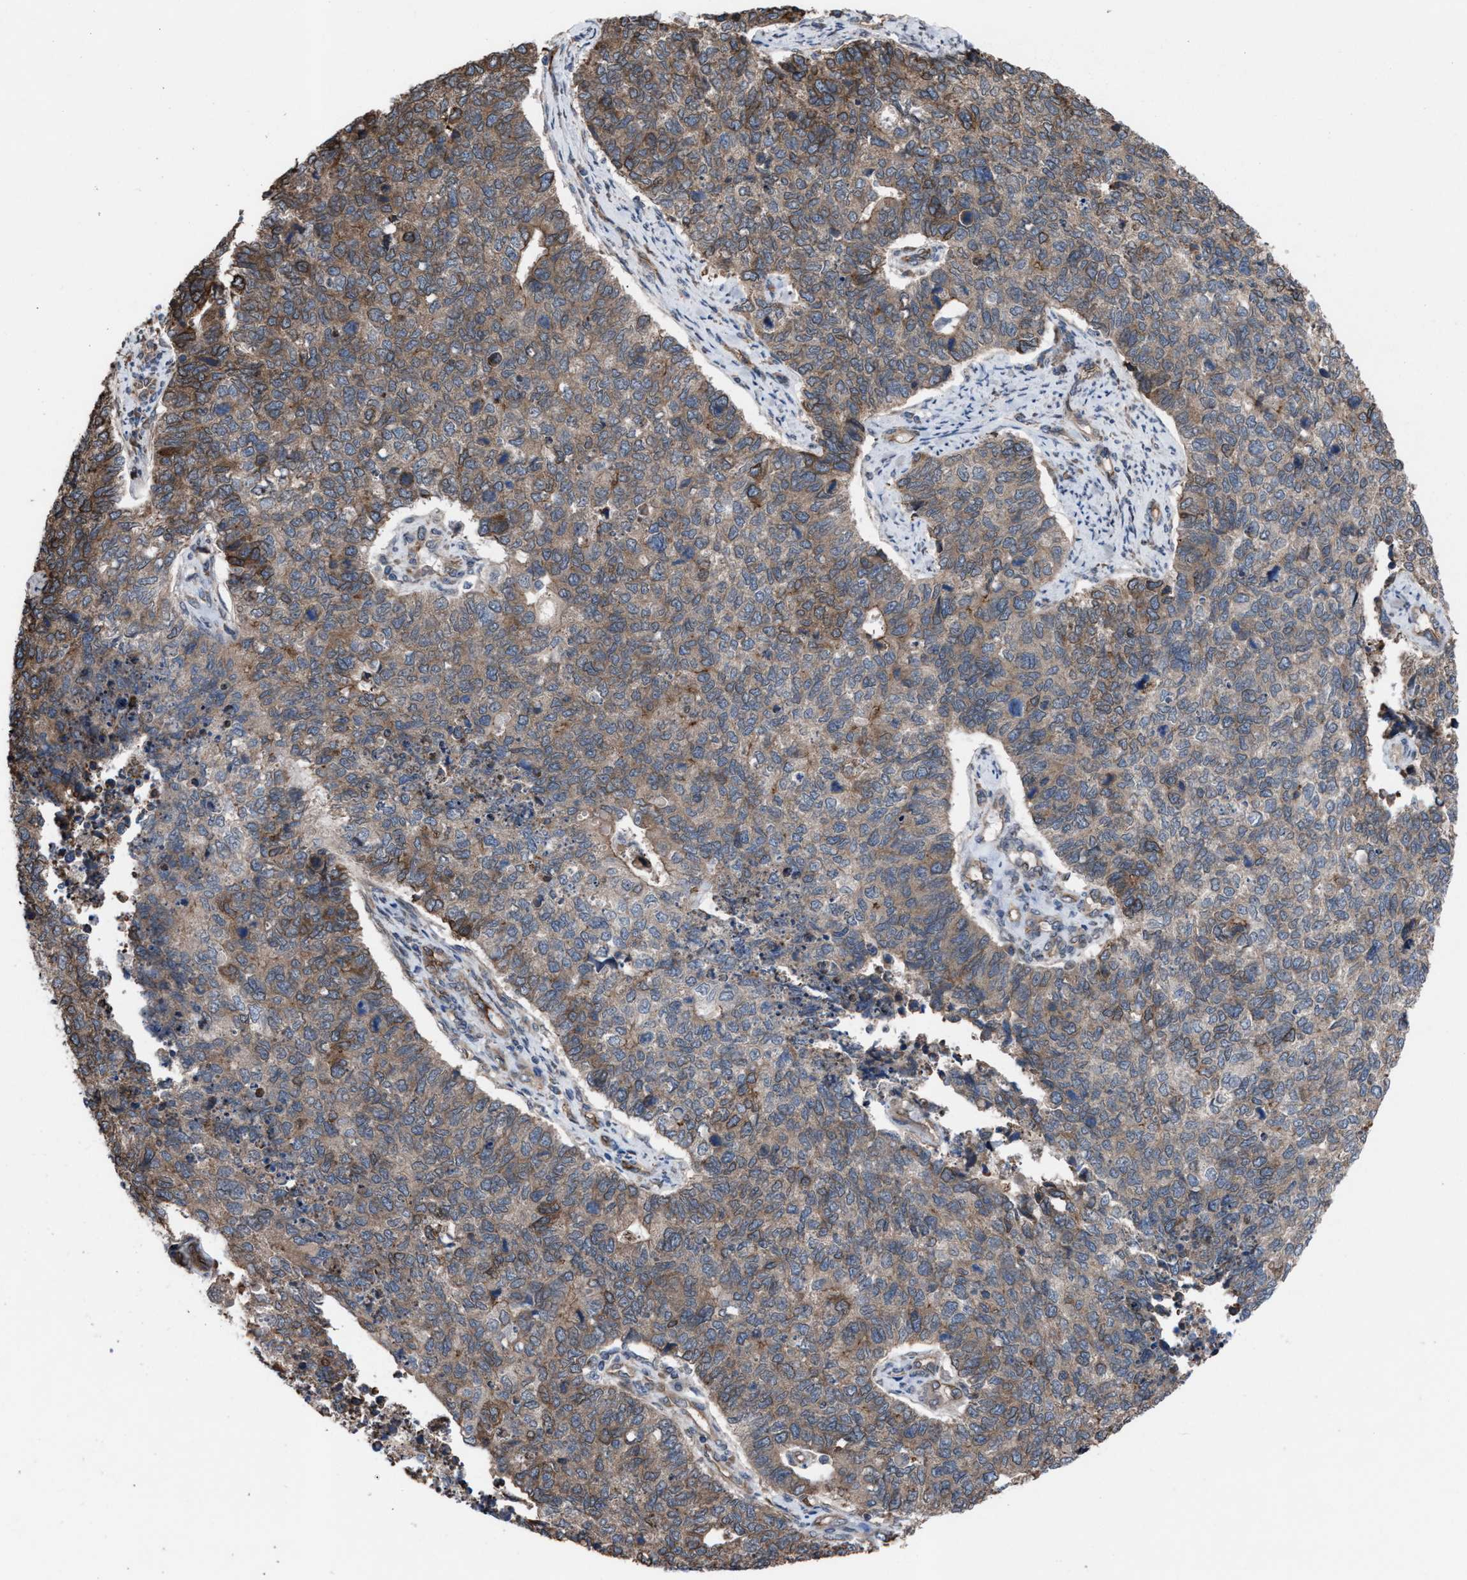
{"staining": {"intensity": "moderate", "quantity": "<25%", "location": "cytoplasmic/membranous"}, "tissue": "cervical cancer", "cell_type": "Tumor cells", "image_type": "cancer", "snomed": [{"axis": "morphology", "description": "Squamous cell carcinoma, NOS"}, {"axis": "topography", "description": "Cervix"}], "caption": "A brown stain labels moderate cytoplasmic/membranous positivity of a protein in human cervical cancer (squamous cell carcinoma) tumor cells. The staining was performed using DAB, with brown indicating positive protein expression. Nuclei are stained blue with hematoxylin.", "gene": "TP53BP2", "patient": {"sex": "female", "age": 63}}